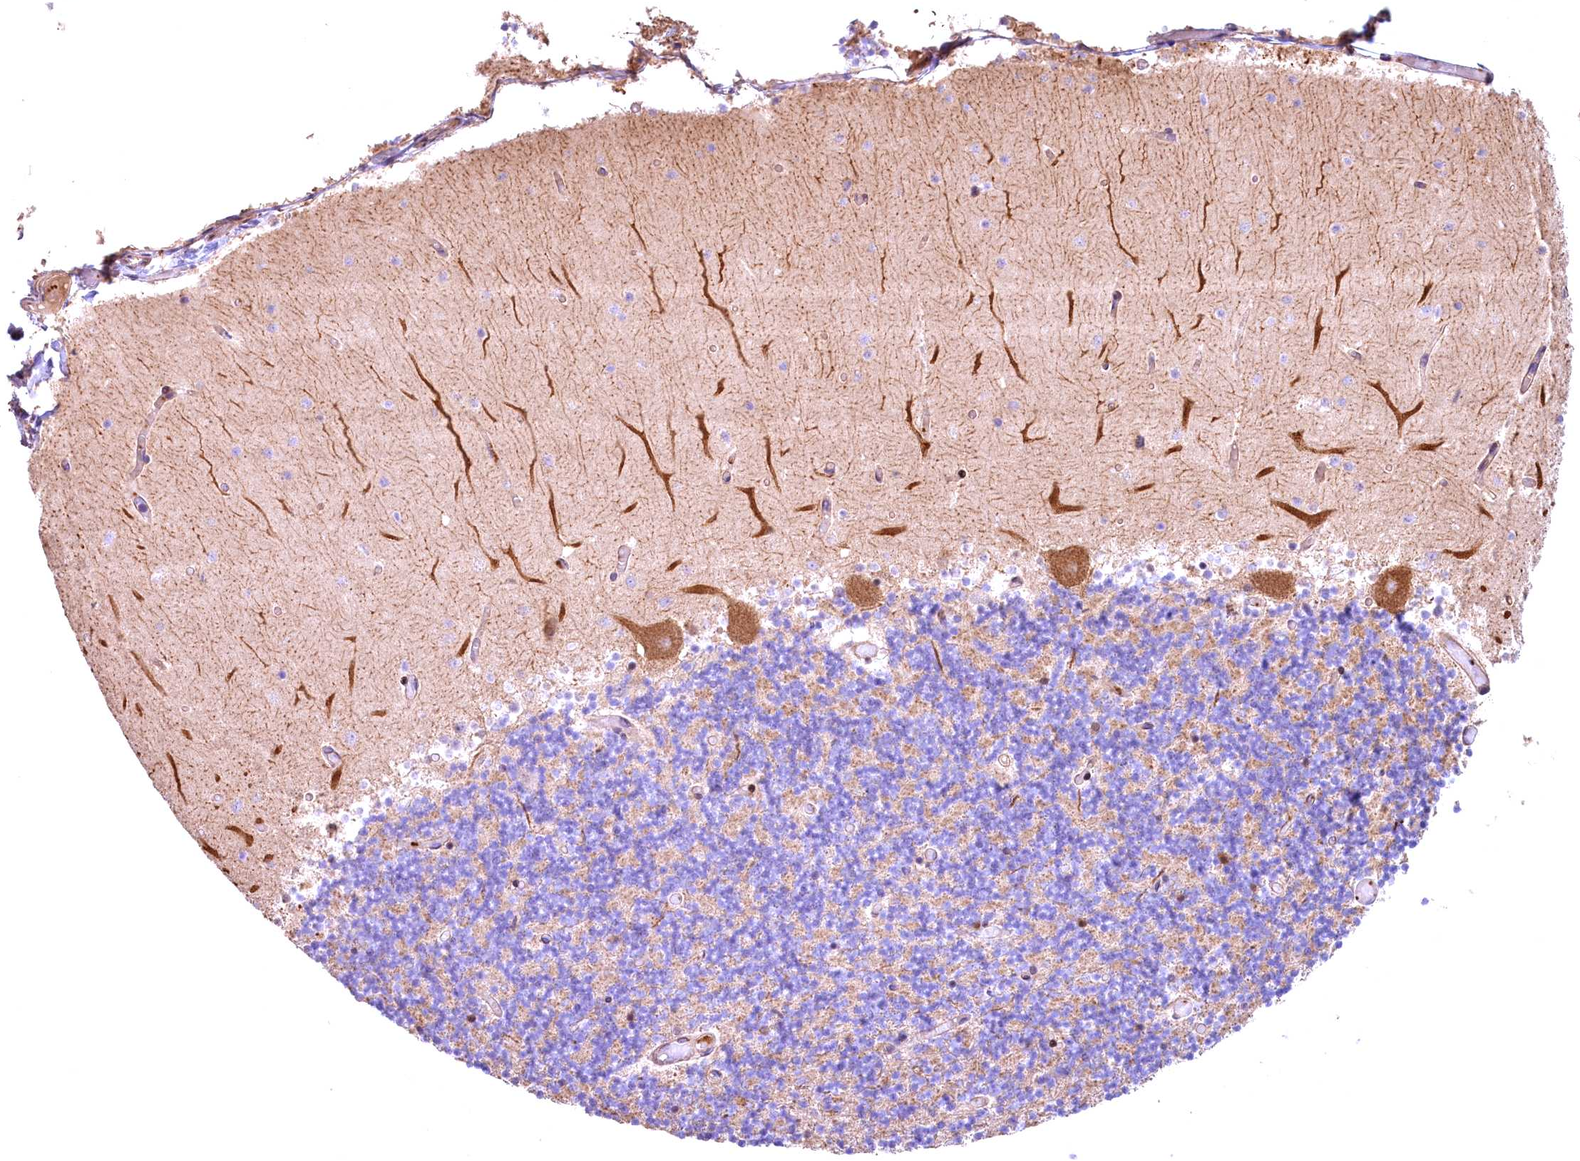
{"staining": {"intensity": "weak", "quantity": "25%-75%", "location": "cytoplasmic/membranous"}, "tissue": "cerebellum", "cell_type": "Cells in granular layer", "image_type": "normal", "snomed": [{"axis": "morphology", "description": "Normal tissue, NOS"}, {"axis": "topography", "description": "Cerebellum"}], "caption": "The histopathology image exhibits immunohistochemical staining of normal cerebellum. There is weak cytoplasmic/membranous staining is appreciated in approximately 25%-75% of cells in granular layer. (DAB IHC with brightfield microscopy, high magnification).", "gene": "FUZ", "patient": {"sex": "female", "age": 28}}